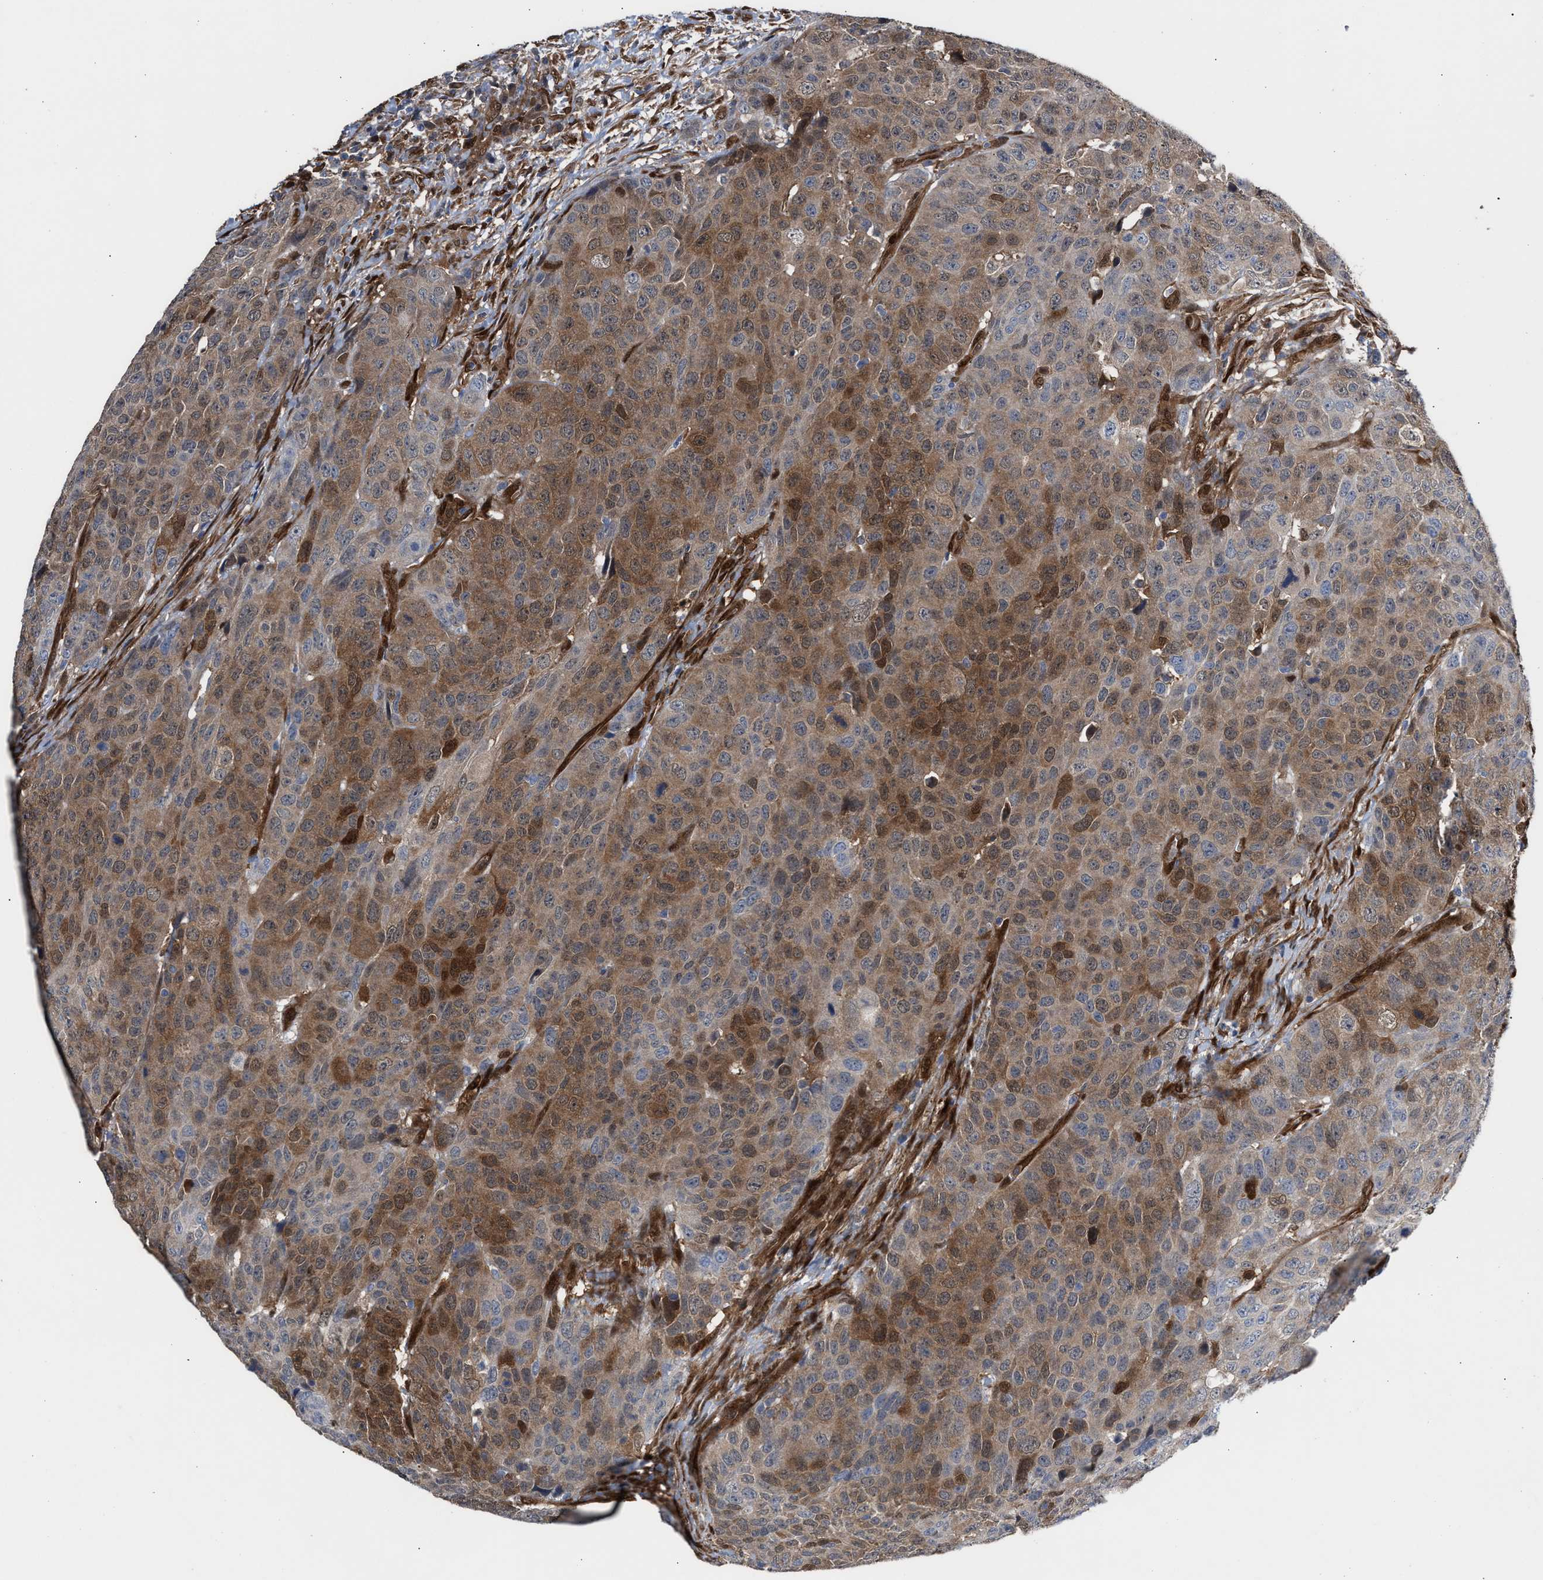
{"staining": {"intensity": "moderate", "quantity": "25%-75%", "location": "cytoplasmic/membranous,nuclear"}, "tissue": "head and neck cancer", "cell_type": "Tumor cells", "image_type": "cancer", "snomed": [{"axis": "morphology", "description": "Squamous cell carcinoma, NOS"}, {"axis": "topography", "description": "Head-Neck"}], "caption": "Immunohistochemistry (DAB) staining of head and neck cancer (squamous cell carcinoma) reveals moderate cytoplasmic/membranous and nuclear protein expression in about 25%-75% of tumor cells.", "gene": "TP53I3", "patient": {"sex": "male", "age": 66}}